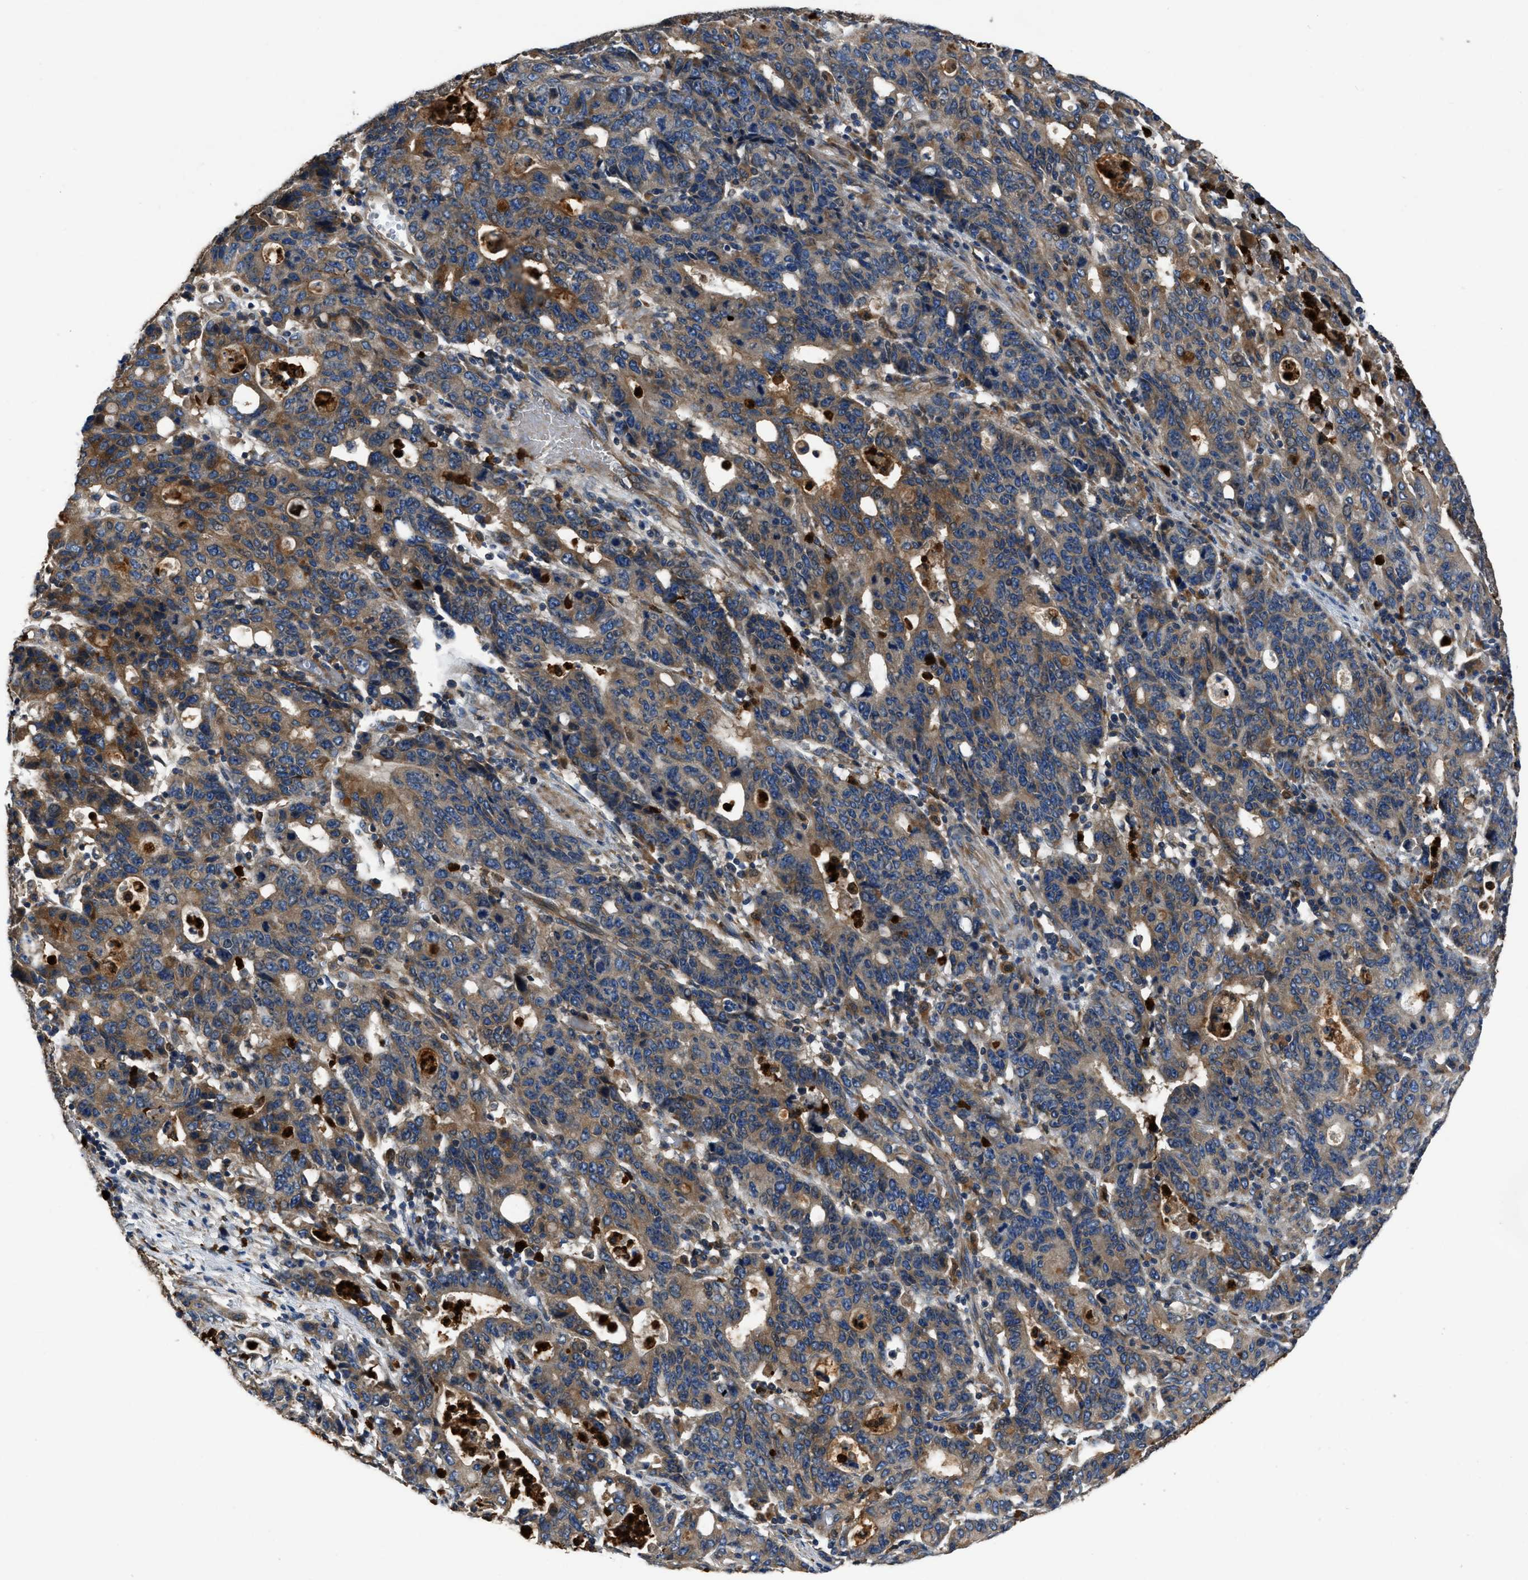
{"staining": {"intensity": "moderate", "quantity": ">75%", "location": "cytoplasmic/membranous"}, "tissue": "stomach cancer", "cell_type": "Tumor cells", "image_type": "cancer", "snomed": [{"axis": "morphology", "description": "Adenocarcinoma, NOS"}, {"axis": "topography", "description": "Stomach, upper"}], "caption": "DAB immunohistochemical staining of adenocarcinoma (stomach) shows moderate cytoplasmic/membranous protein positivity in about >75% of tumor cells.", "gene": "ANGPT1", "patient": {"sex": "male", "age": 69}}